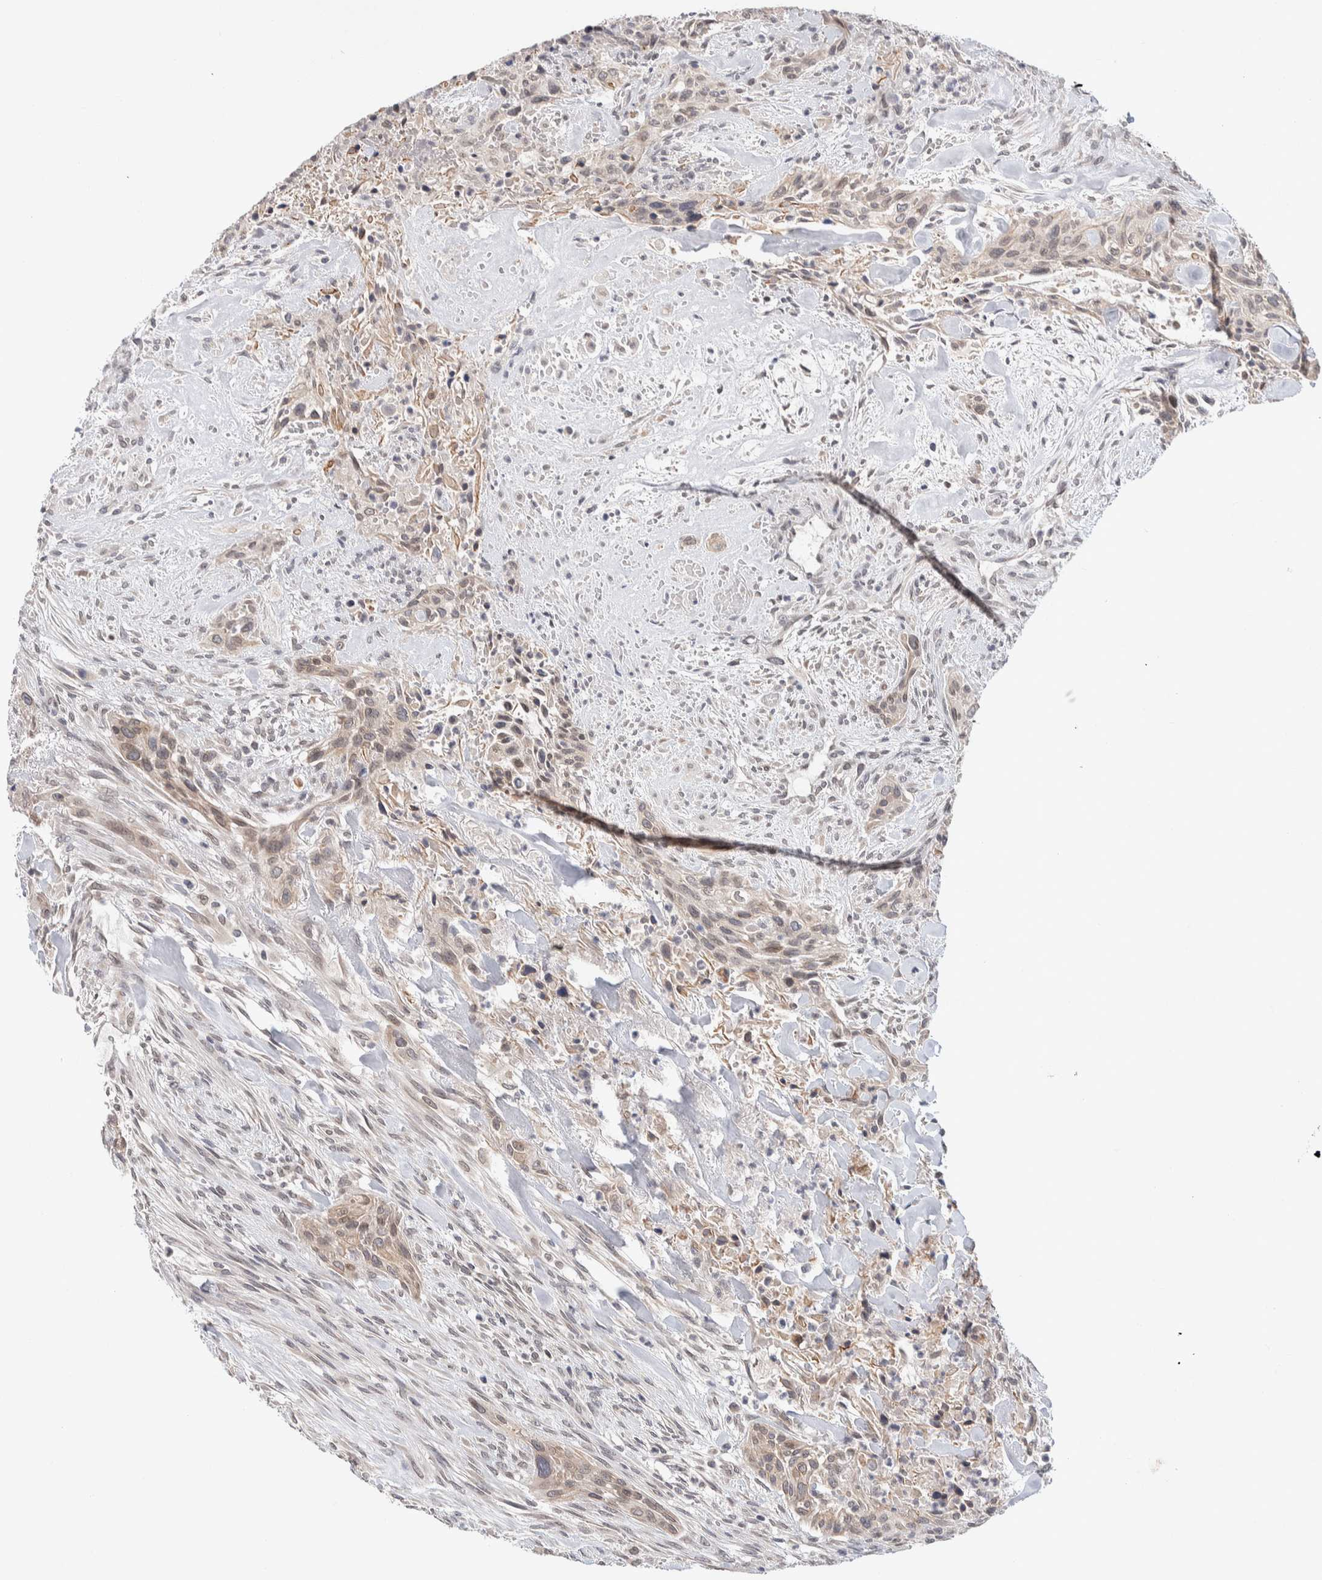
{"staining": {"intensity": "weak", "quantity": ">75%", "location": "cytoplasmic/membranous"}, "tissue": "urothelial cancer", "cell_type": "Tumor cells", "image_type": "cancer", "snomed": [{"axis": "morphology", "description": "Urothelial carcinoma, High grade"}, {"axis": "topography", "description": "Urinary bladder"}], "caption": "The histopathology image reveals a brown stain indicating the presence of a protein in the cytoplasmic/membranous of tumor cells in high-grade urothelial carcinoma.", "gene": "CRAT", "patient": {"sex": "male", "age": 35}}